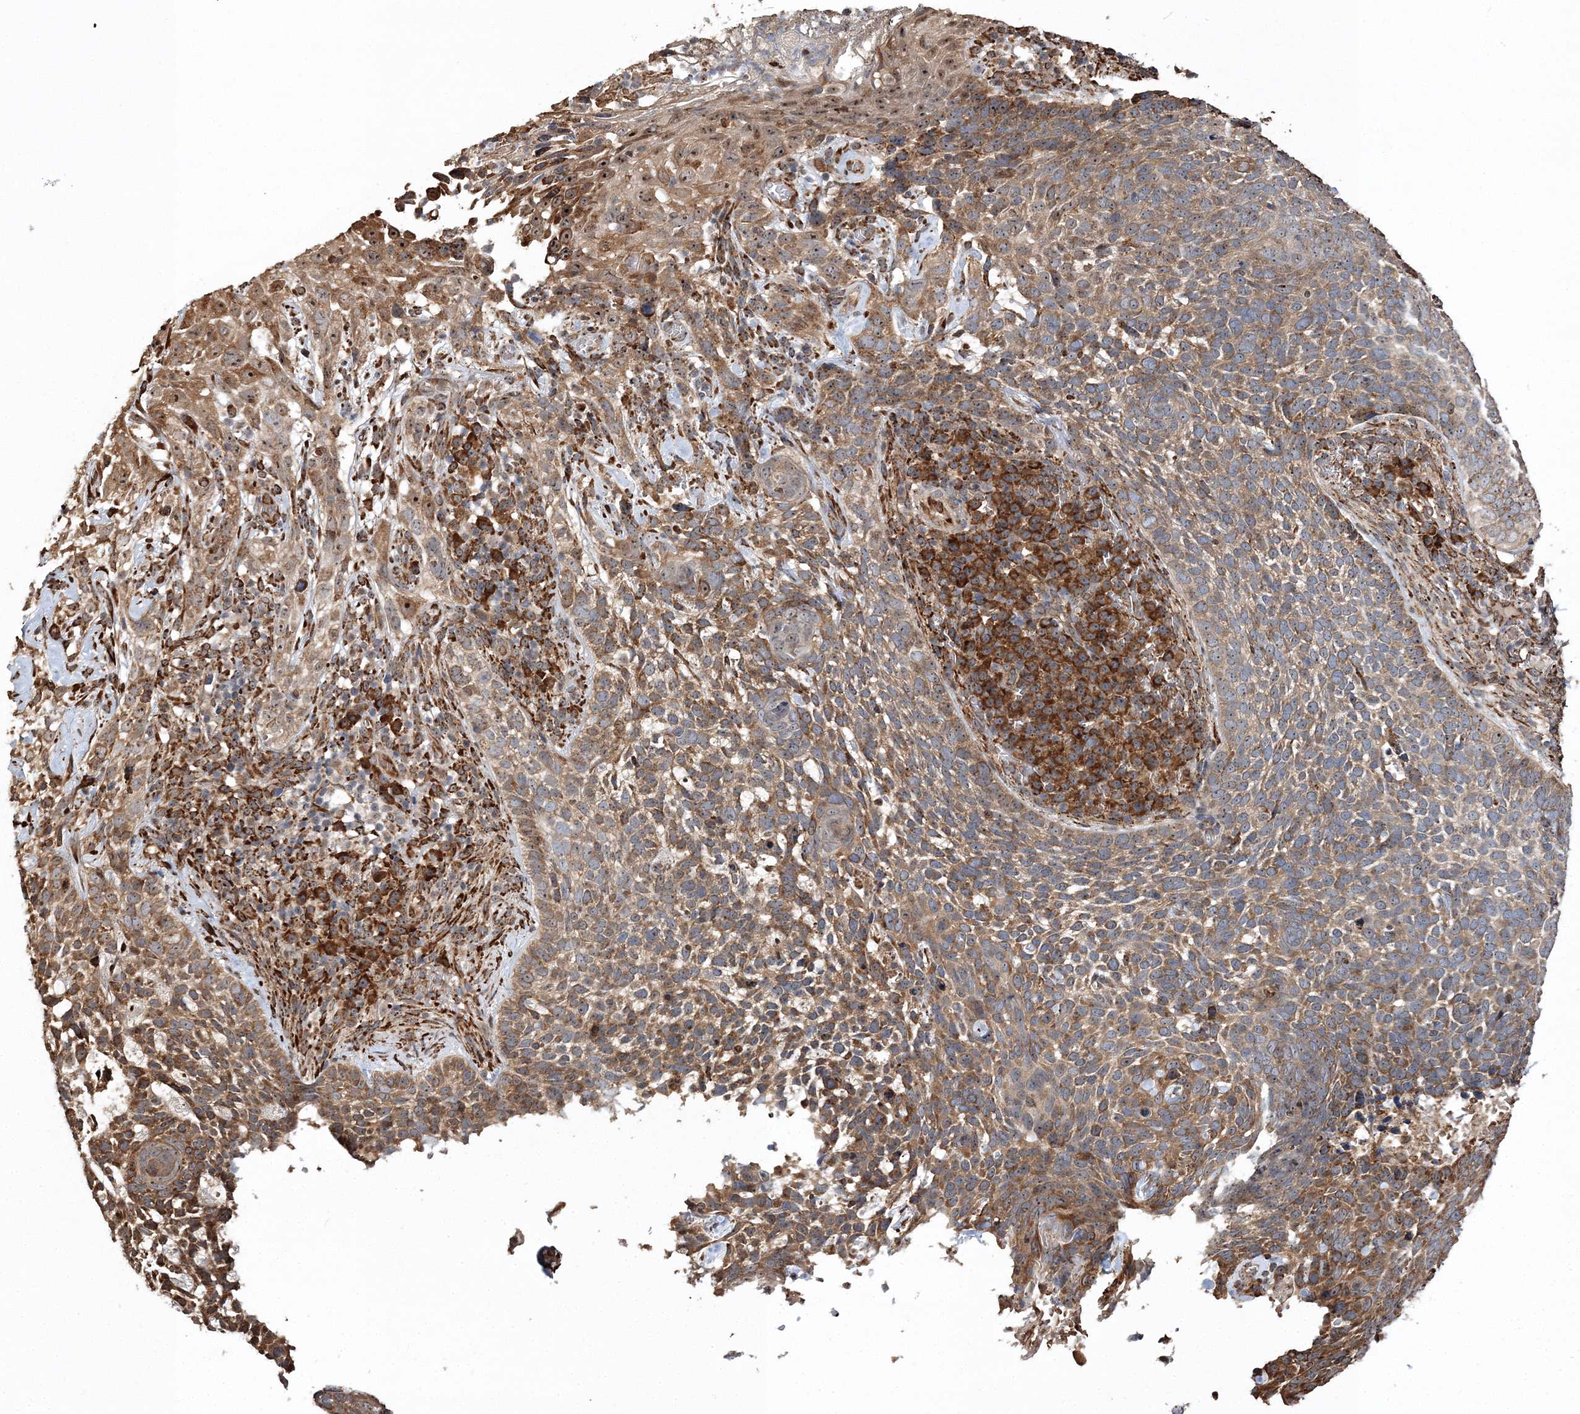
{"staining": {"intensity": "moderate", "quantity": ">75%", "location": "cytoplasmic/membranous"}, "tissue": "skin cancer", "cell_type": "Tumor cells", "image_type": "cancer", "snomed": [{"axis": "morphology", "description": "Basal cell carcinoma"}, {"axis": "topography", "description": "Skin"}], "caption": "High-power microscopy captured an IHC histopathology image of basal cell carcinoma (skin), revealing moderate cytoplasmic/membranous positivity in approximately >75% of tumor cells. The staining is performed using DAB brown chromogen to label protein expression. The nuclei are counter-stained blue using hematoxylin.", "gene": "SCRN3", "patient": {"sex": "female", "age": 64}}